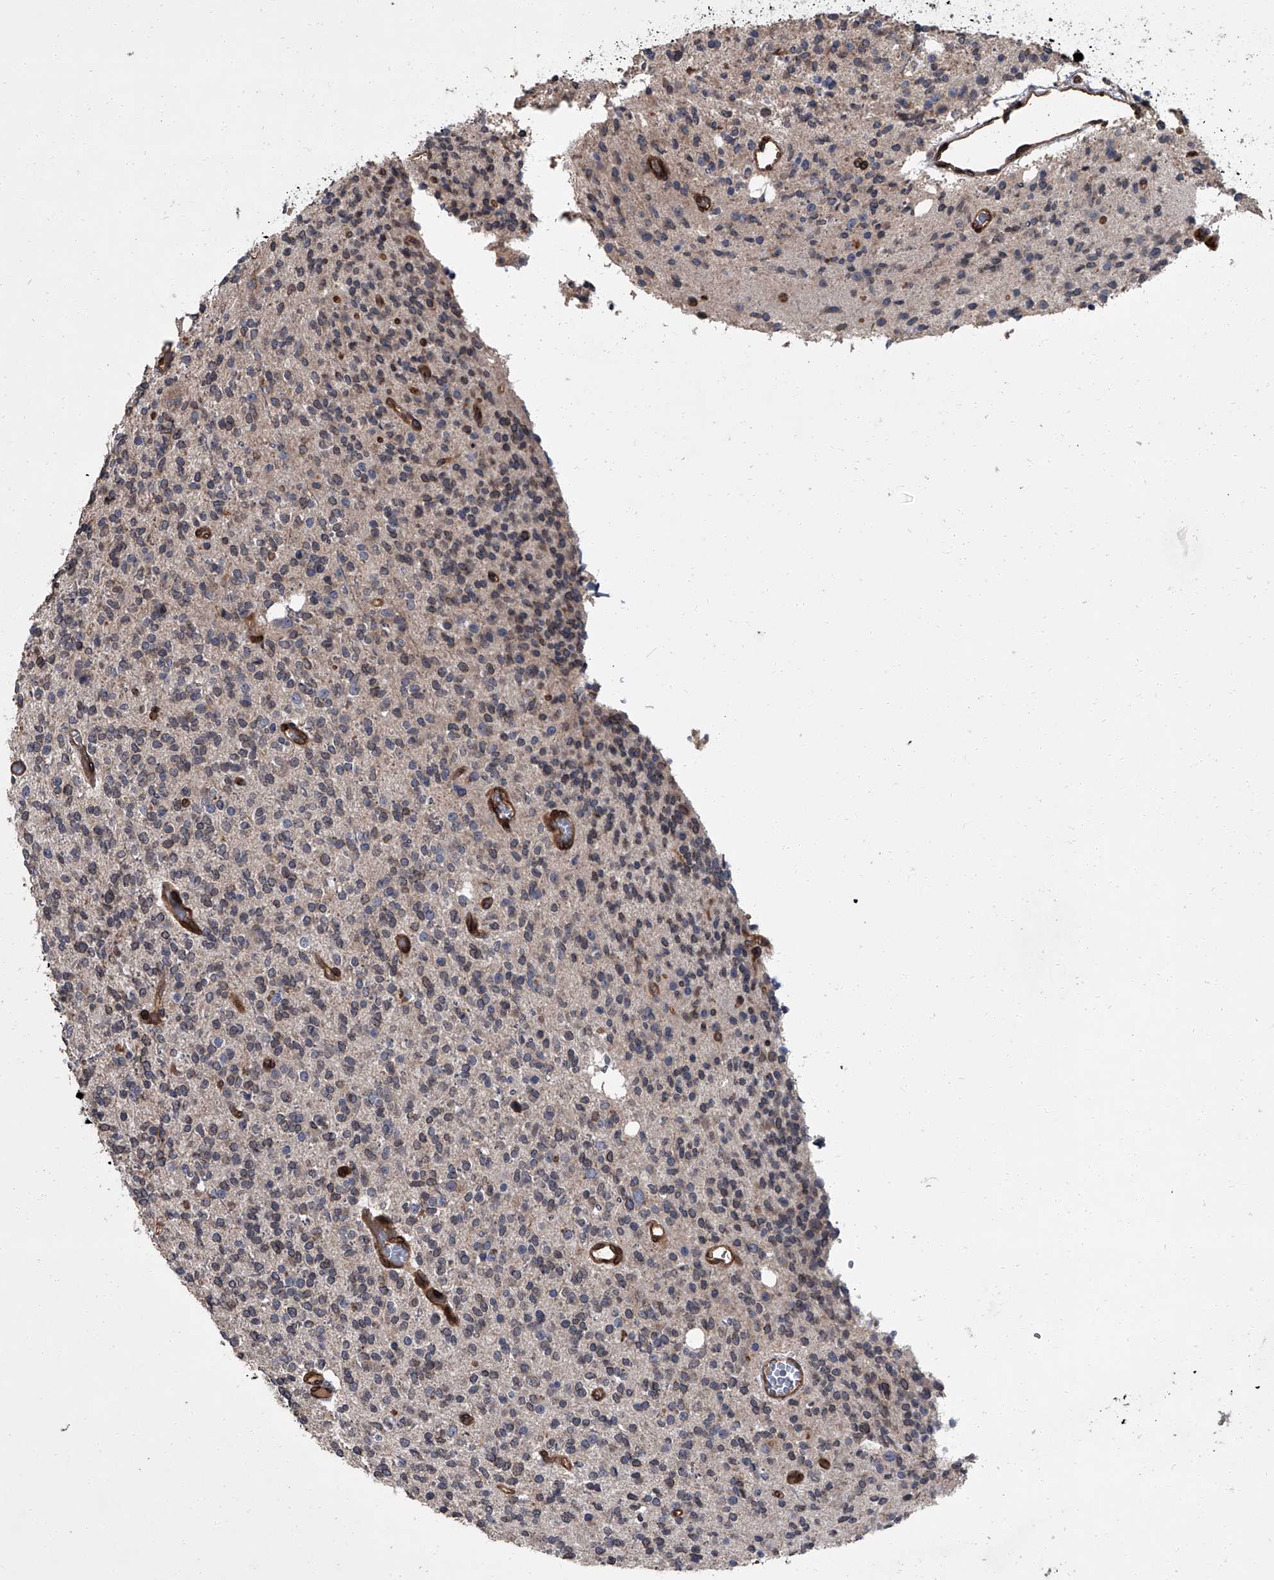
{"staining": {"intensity": "negative", "quantity": "none", "location": "none"}, "tissue": "glioma", "cell_type": "Tumor cells", "image_type": "cancer", "snomed": [{"axis": "morphology", "description": "Glioma, malignant, High grade"}, {"axis": "topography", "description": "Brain"}], "caption": "Tumor cells show no significant protein expression in glioma.", "gene": "LRRC8C", "patient": {"sex": "male", "age": 34}}